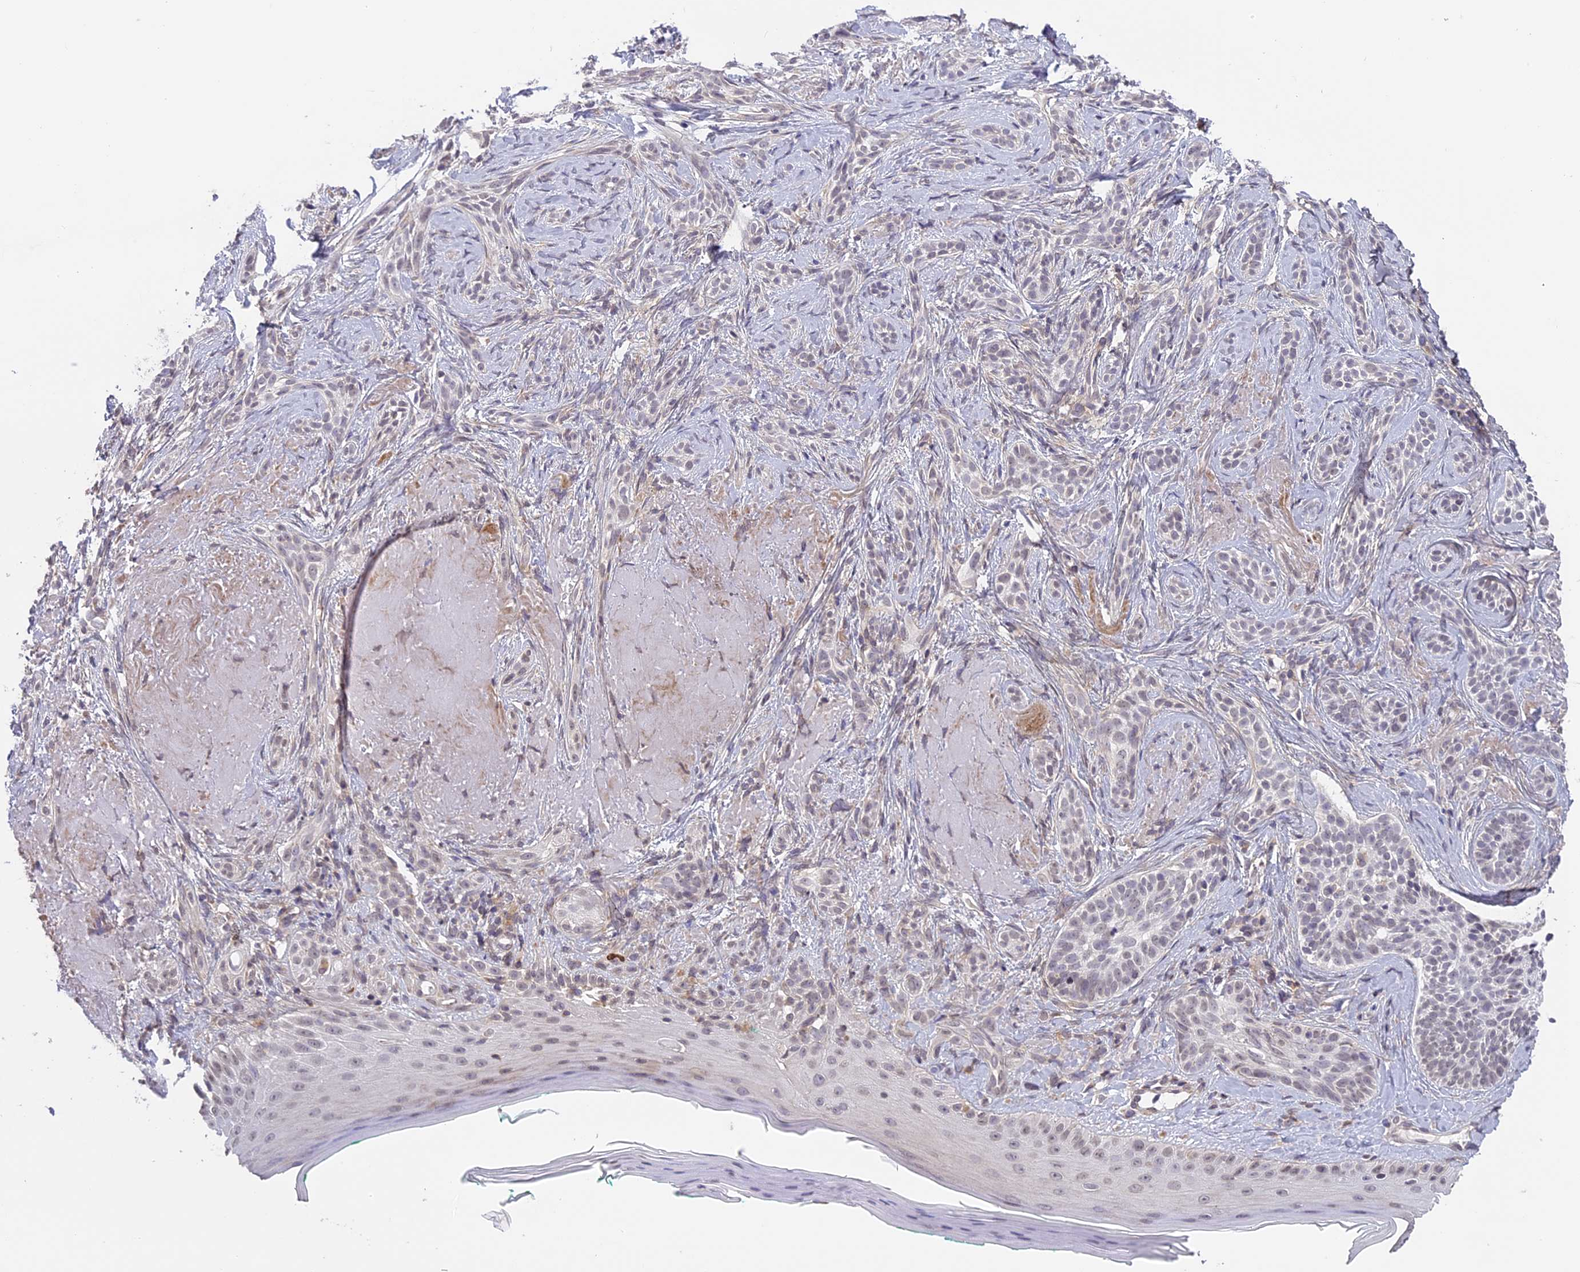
{"staining": {"intensity": "weak", "quantity": "<25%", "location": "nuclear"}, "tissue": "skin cancer", "cell_type": "Tumor cells", "image_type": "cancer", "snomed": [{"axis": "morphology", "description": "Basal cell carcinoma"}, {"axis": "topography", "description": "Skin"}], "caption": "There is no significant staining in tumor cells of skin cancer.", "gene": "ERG28", "patient": {"sex": "male", "age": 71}}